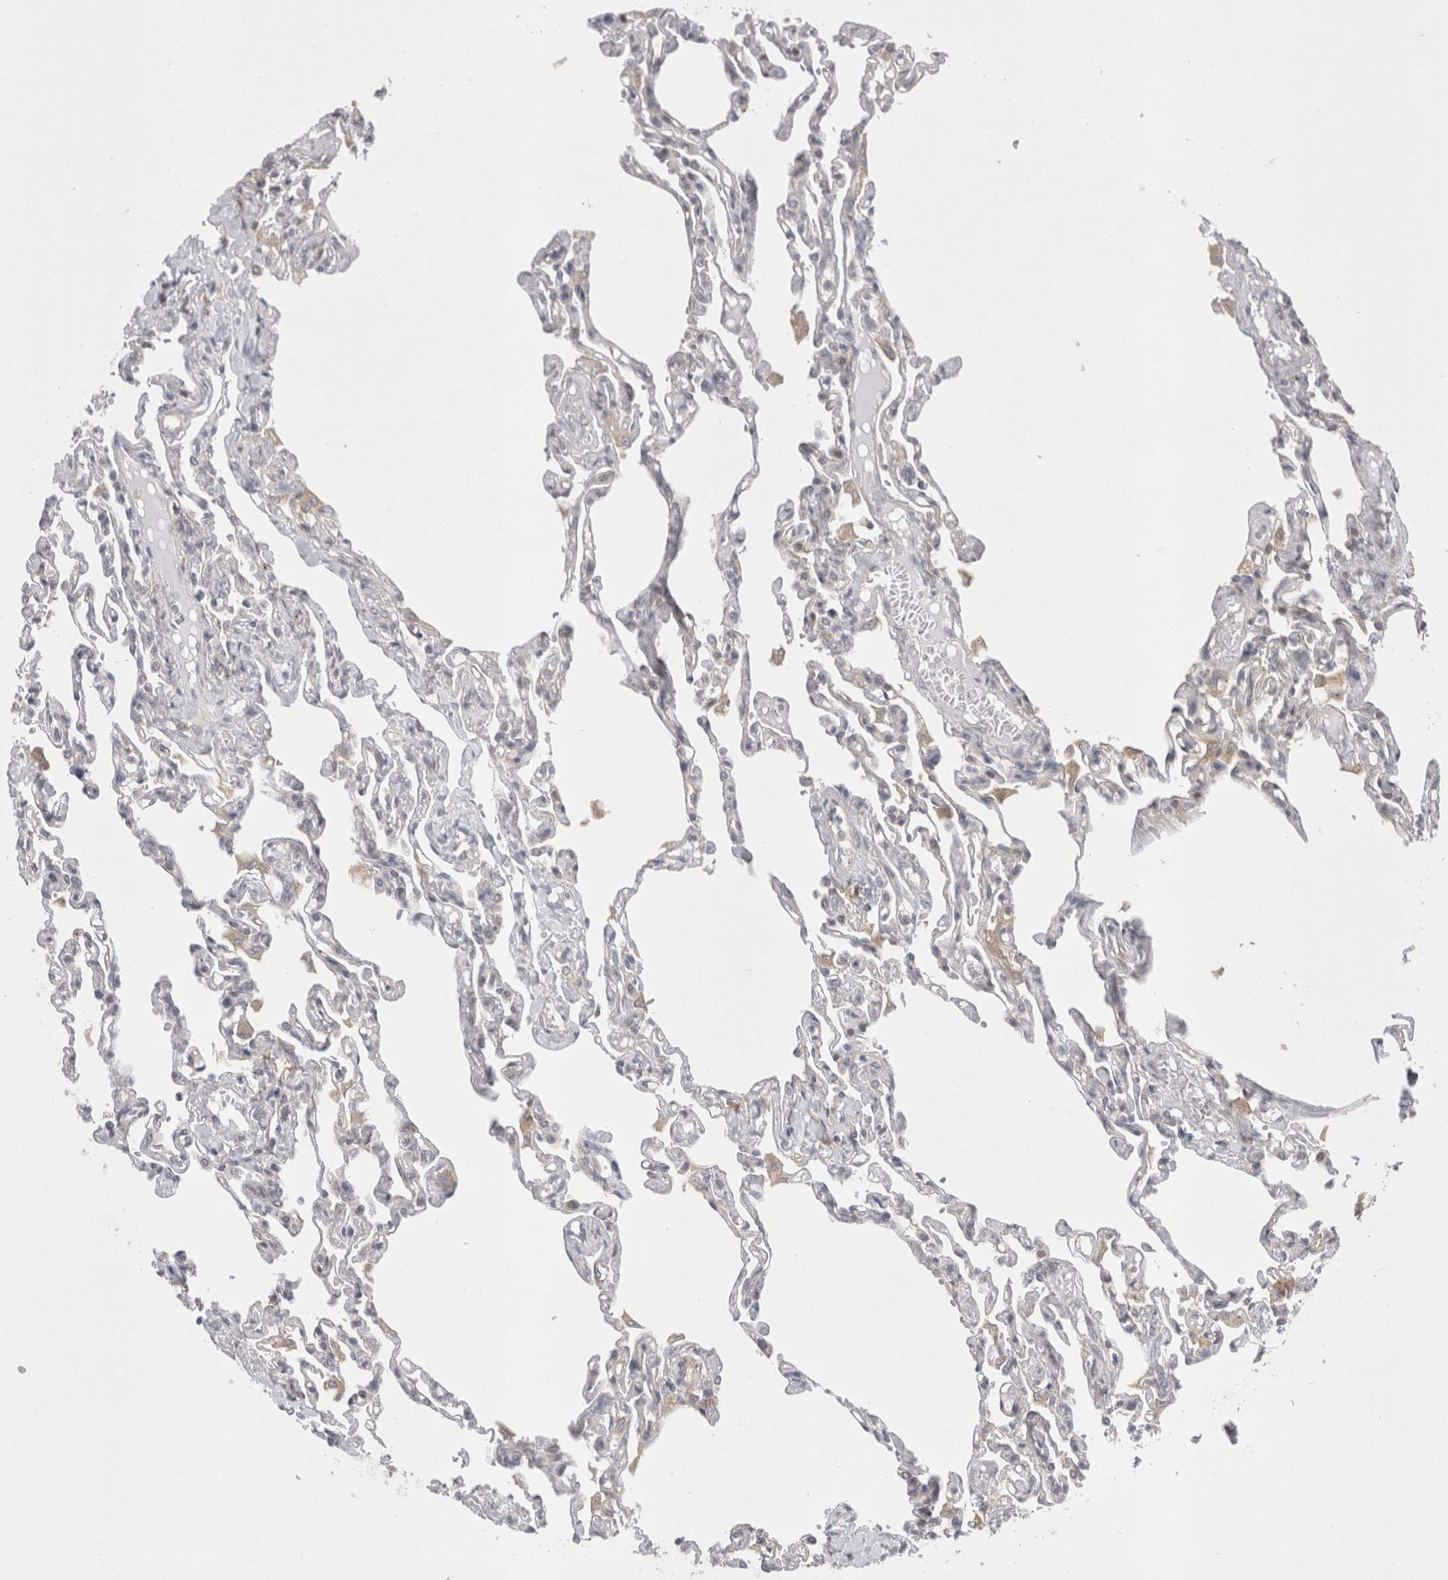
{"staining": {"intensity": "negative", "quantity": "none", "location": "none"}, "tissue": "lung", "cell_type": "Alveolar cells", "image_type": "normal", "snomed": [{"axis": "morphology", "description": "Normal tissue, NOS"}, {"axis": "topography", "description": "Lung"}], "caption": "The photomicrograph exhibits no significant positivity in alveolar cells of lung.", "gene": "CDCA7L", "patient": {"sex": "male", "age": 21}}